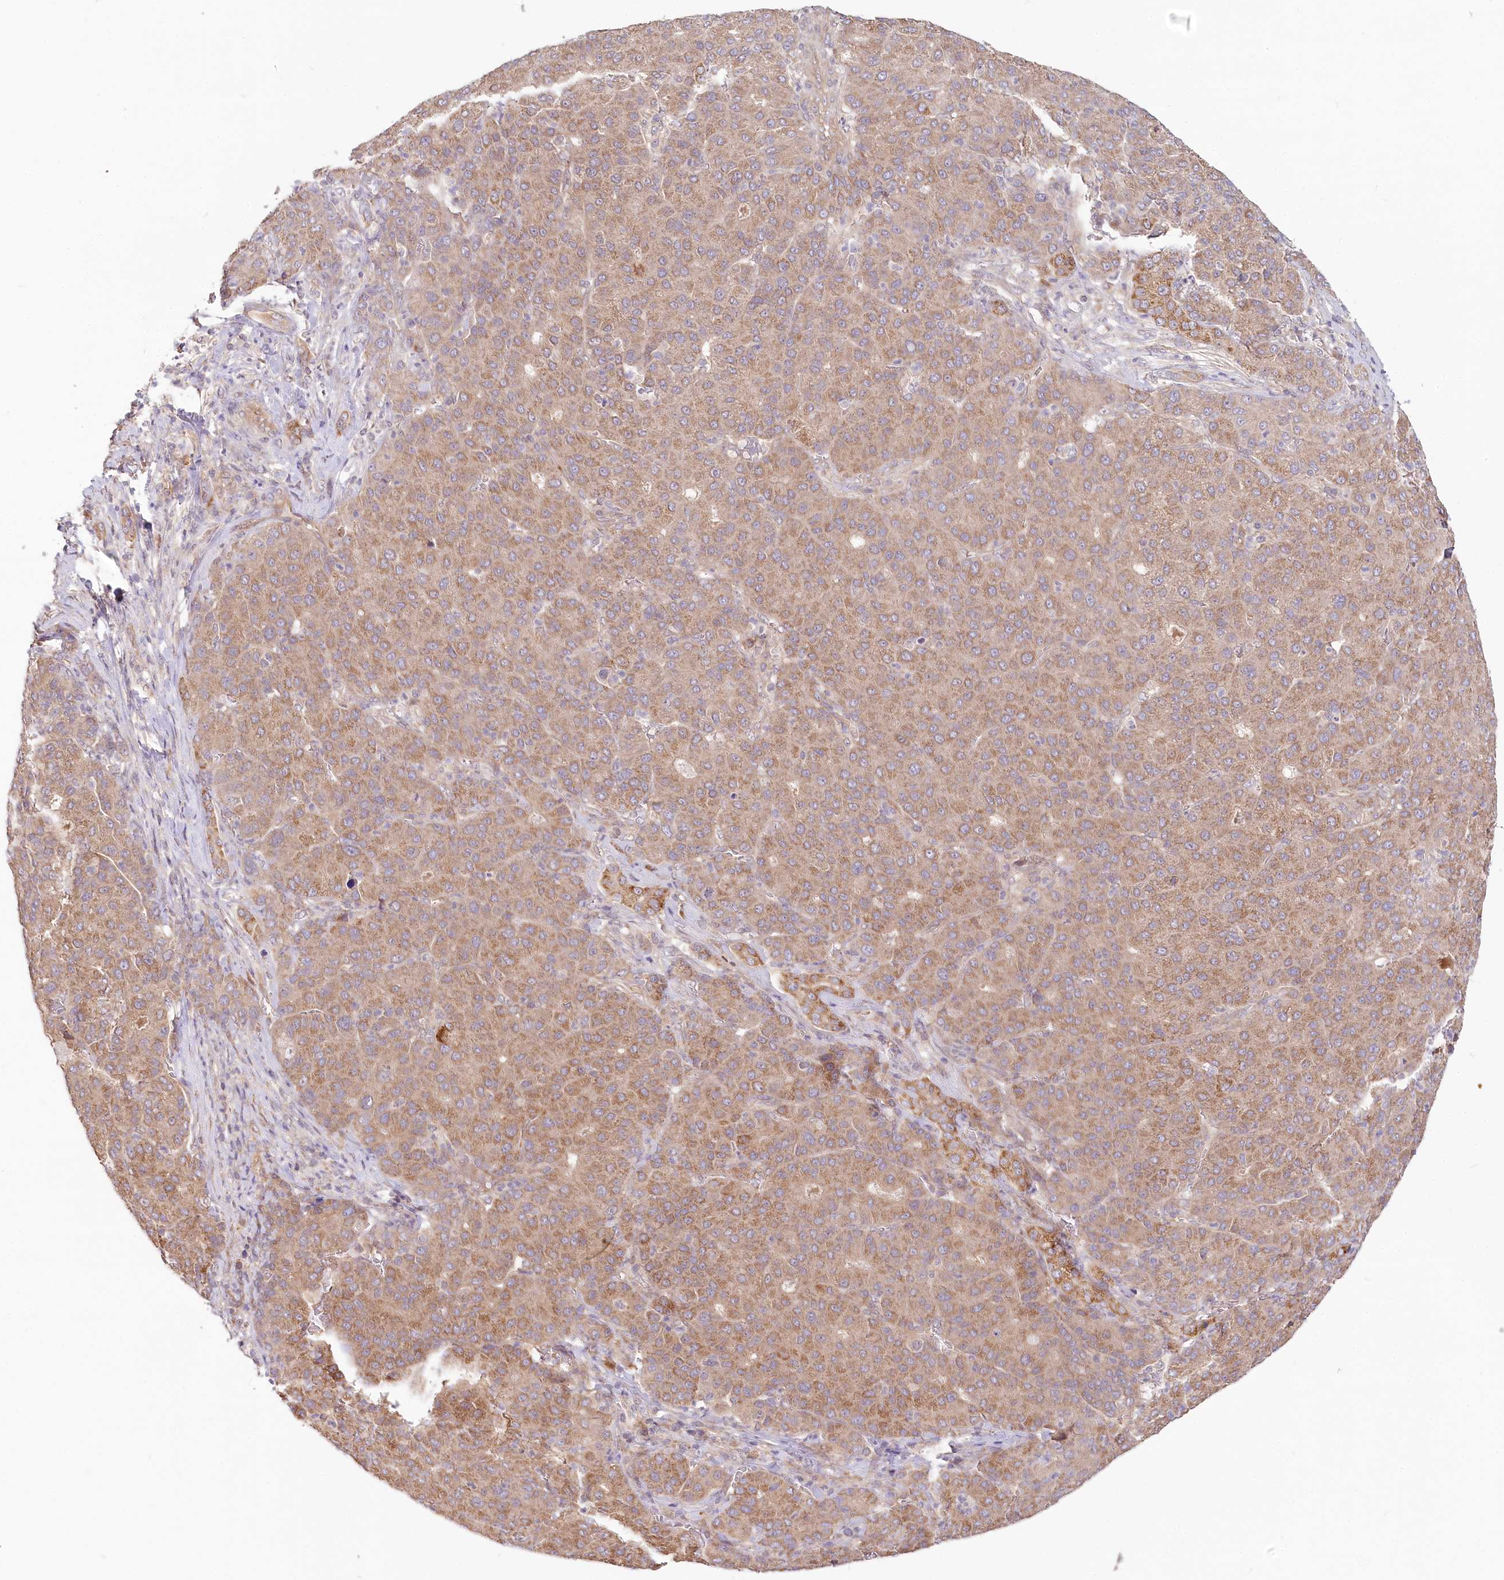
{"staining": {"intensity": "moderate", "quantity": ">75%", "location": "cytoplasmic/membranous"}, "tissue": "liver cancer", "cell_type": "Tumor cells", "image_type": "cancer", "snomed": [{"axis": "morphology", "description": "Carcinoma, Hepatocellular, NOS"}, {"axis": "topography", "description": "Liver"}], "caption": "Tumor cells demonstrate moderate cytoplasmic/membranous expression in approximately >75% of cells in liver cancer.", "gene": "CEP70", "patient": {"sex": "male", "age": 65}}